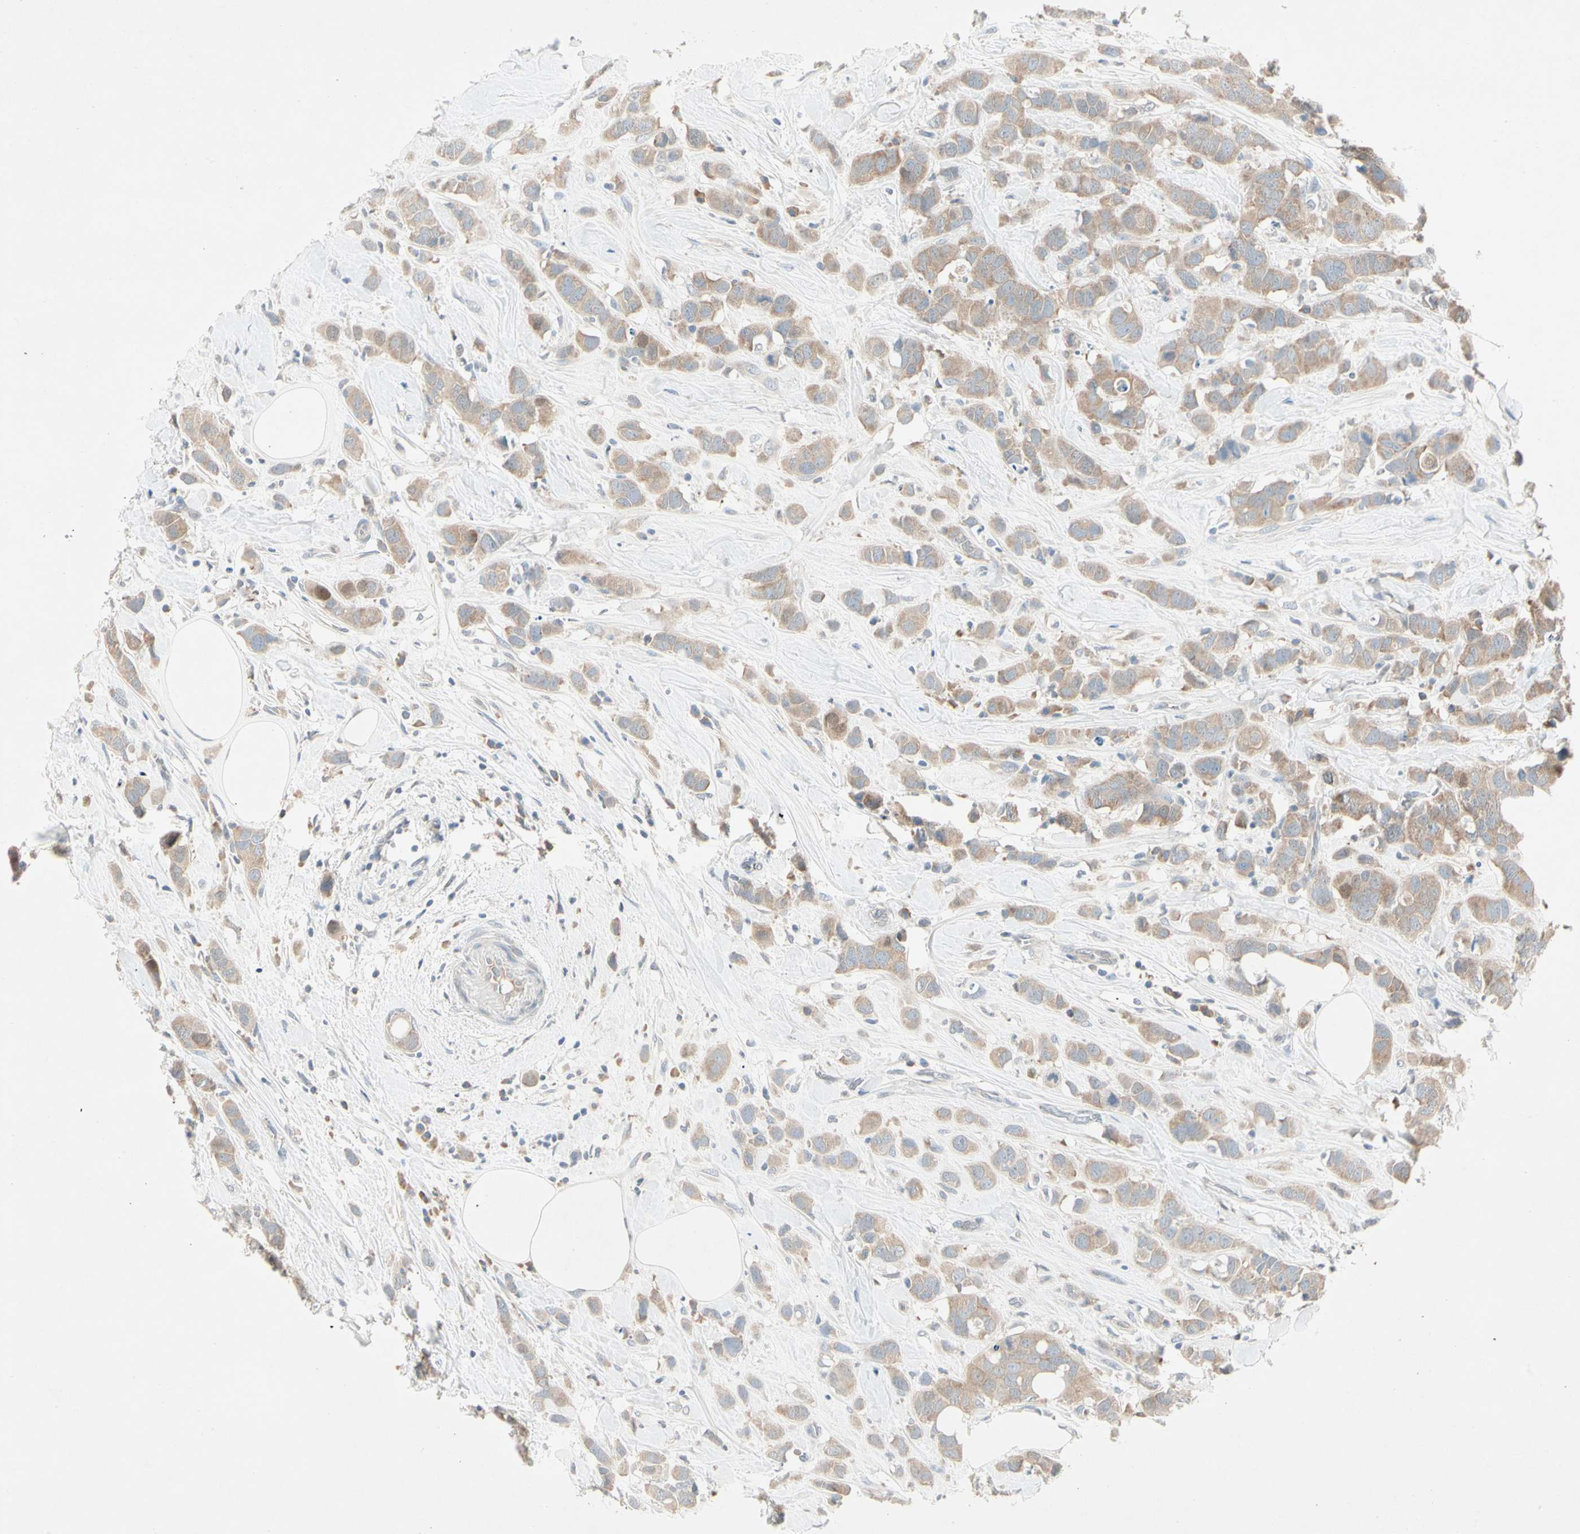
{"staining": {"intensity": "weak", "quantity": ">75%", "location": "cytoplasmic/membranous"}, "tissue": "breast cancer", "cell_type": "Tumor cells", "image_type": "cancer", "snomed": [{"axis": "morphology", "description": "Normal tissue, NOS"}, {"axis": "morphology", "description": "Duct carcinoma"}, {"axis": "topography", "description": "Breast"}], "caption": "DAB (3,3'-diaminobenzidine) immunohistochemical staining of breast cancer exhibits weak cytoplasmic/membranous protein staining in approximately >75% of tumor cells.", "gene": "IL1R1", "patient": {"sex": "female", "age": 50}}